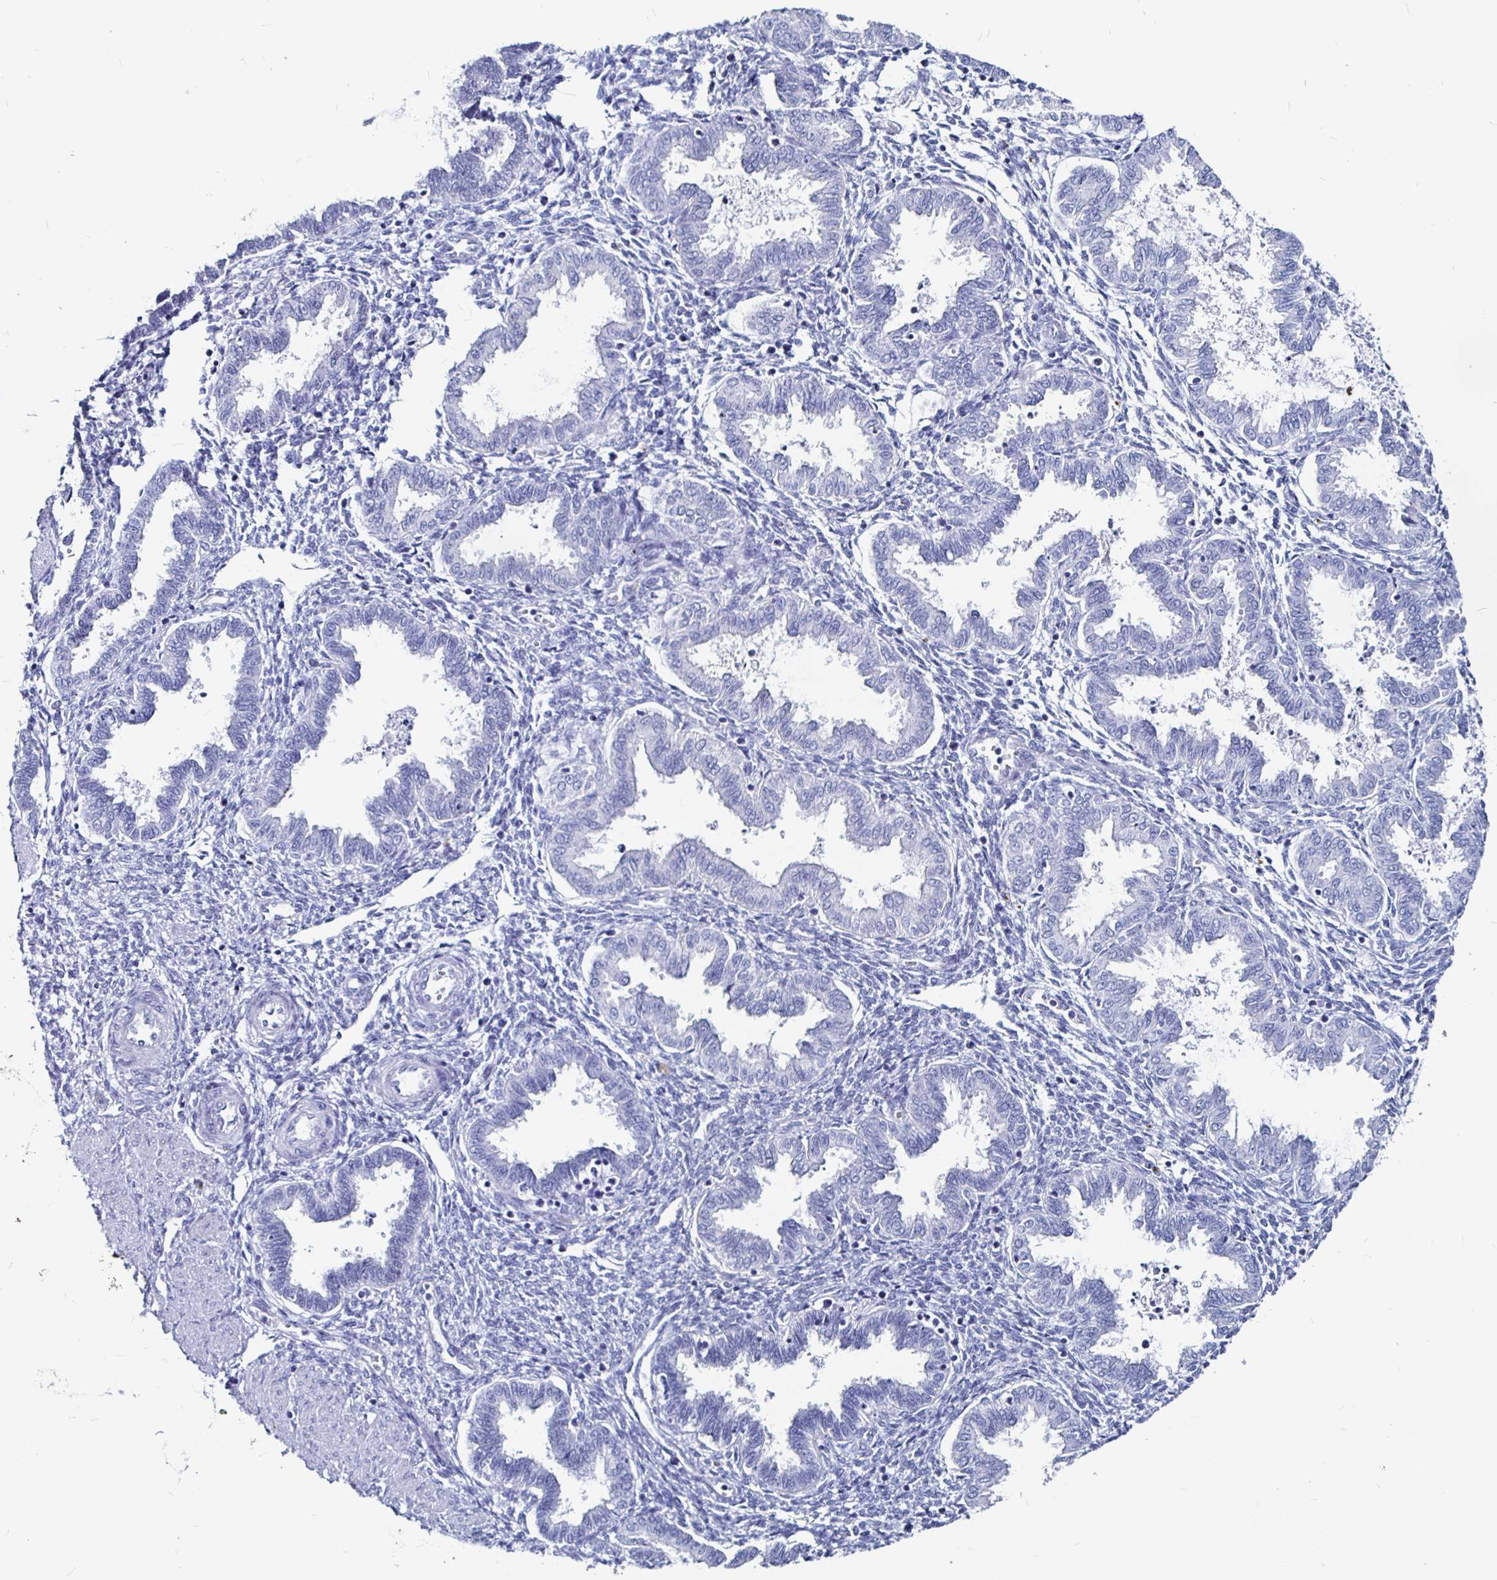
{"staining": {"intensity": "negative", "quantity": "none", "location": "none"}, "tissue": "endometrium", "cell_type": "Cells in endometrial stroma", "image_type": "normal", "snomed": [{"axis": "morphology", "description": "Normal tissue, NOS"}, {"axis": "topography", "description": "Endometrium"}], "caption": "This is an immunohistochemistry photomicrograph of unremarkable human endometrium. There is no staining in cells in endometrial stroma.", "gene": "LUZP4", "patient": {"sex": "female", "age": 33}}